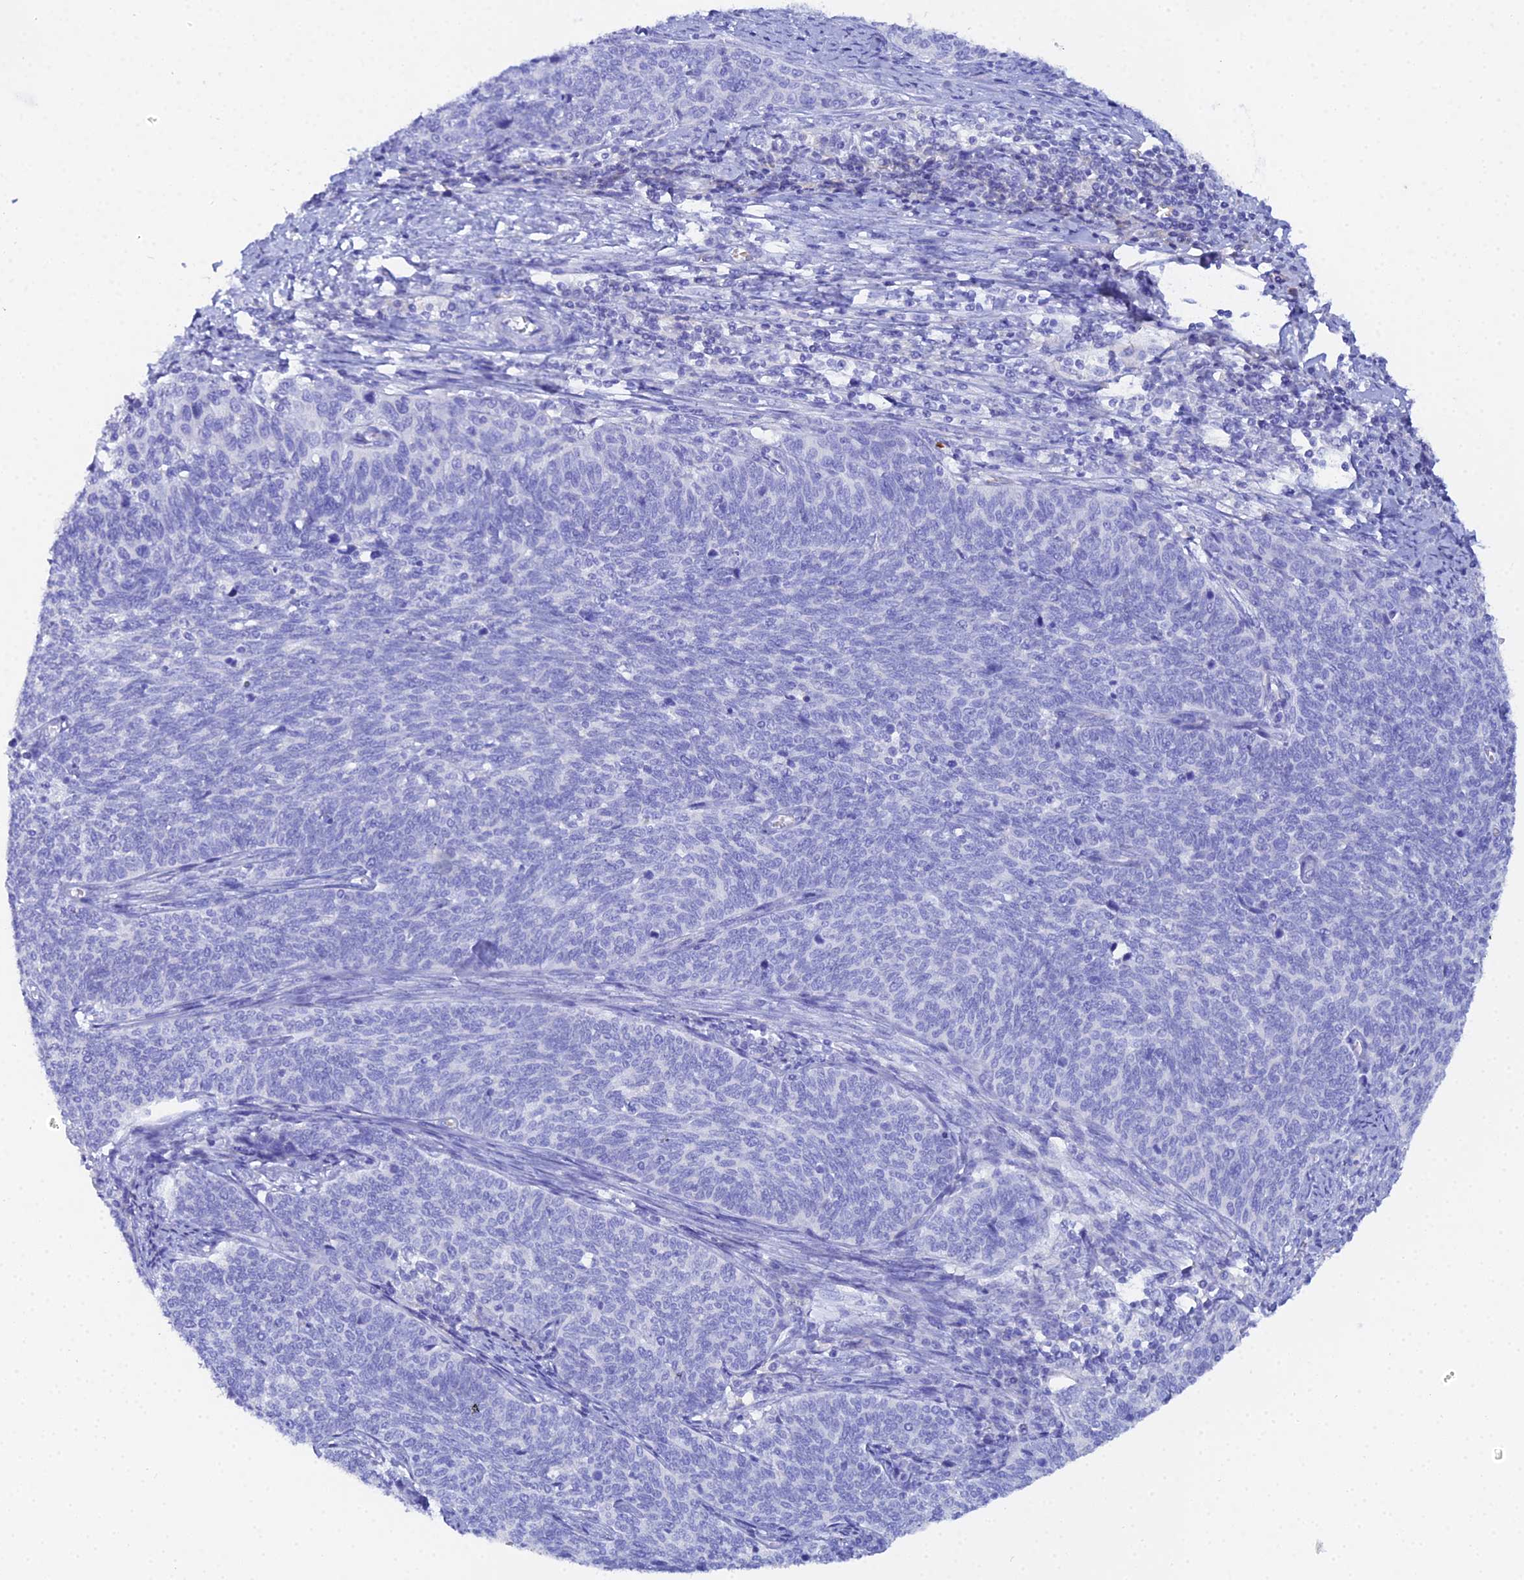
{"staining": {"intensity": "negative", "quantity": "none", "location": "none"}, "tissue": "cervical cancer", "cell_type": "Tumor cells", "image_type": "cancer", "snomed": [{"axis": "morphology", "description": "Squamous cell carcinoma, NOS"}, {"axis": "topography", "description": "Cervix"}], "caption": "This micrograph is of cervical squamous cell carcinoma stained with immunohistochemistry (IHC) to label a protein in brown with the nuclei are counter-stained blue. There is no positivity in tumor cells. Brightfield microscopy of IHC stained with DAB (brown) and hematoxylin (blue), captured at high magnification.", "gene": "CELA3A", "patient": {"sex": "female", "age": 39}}